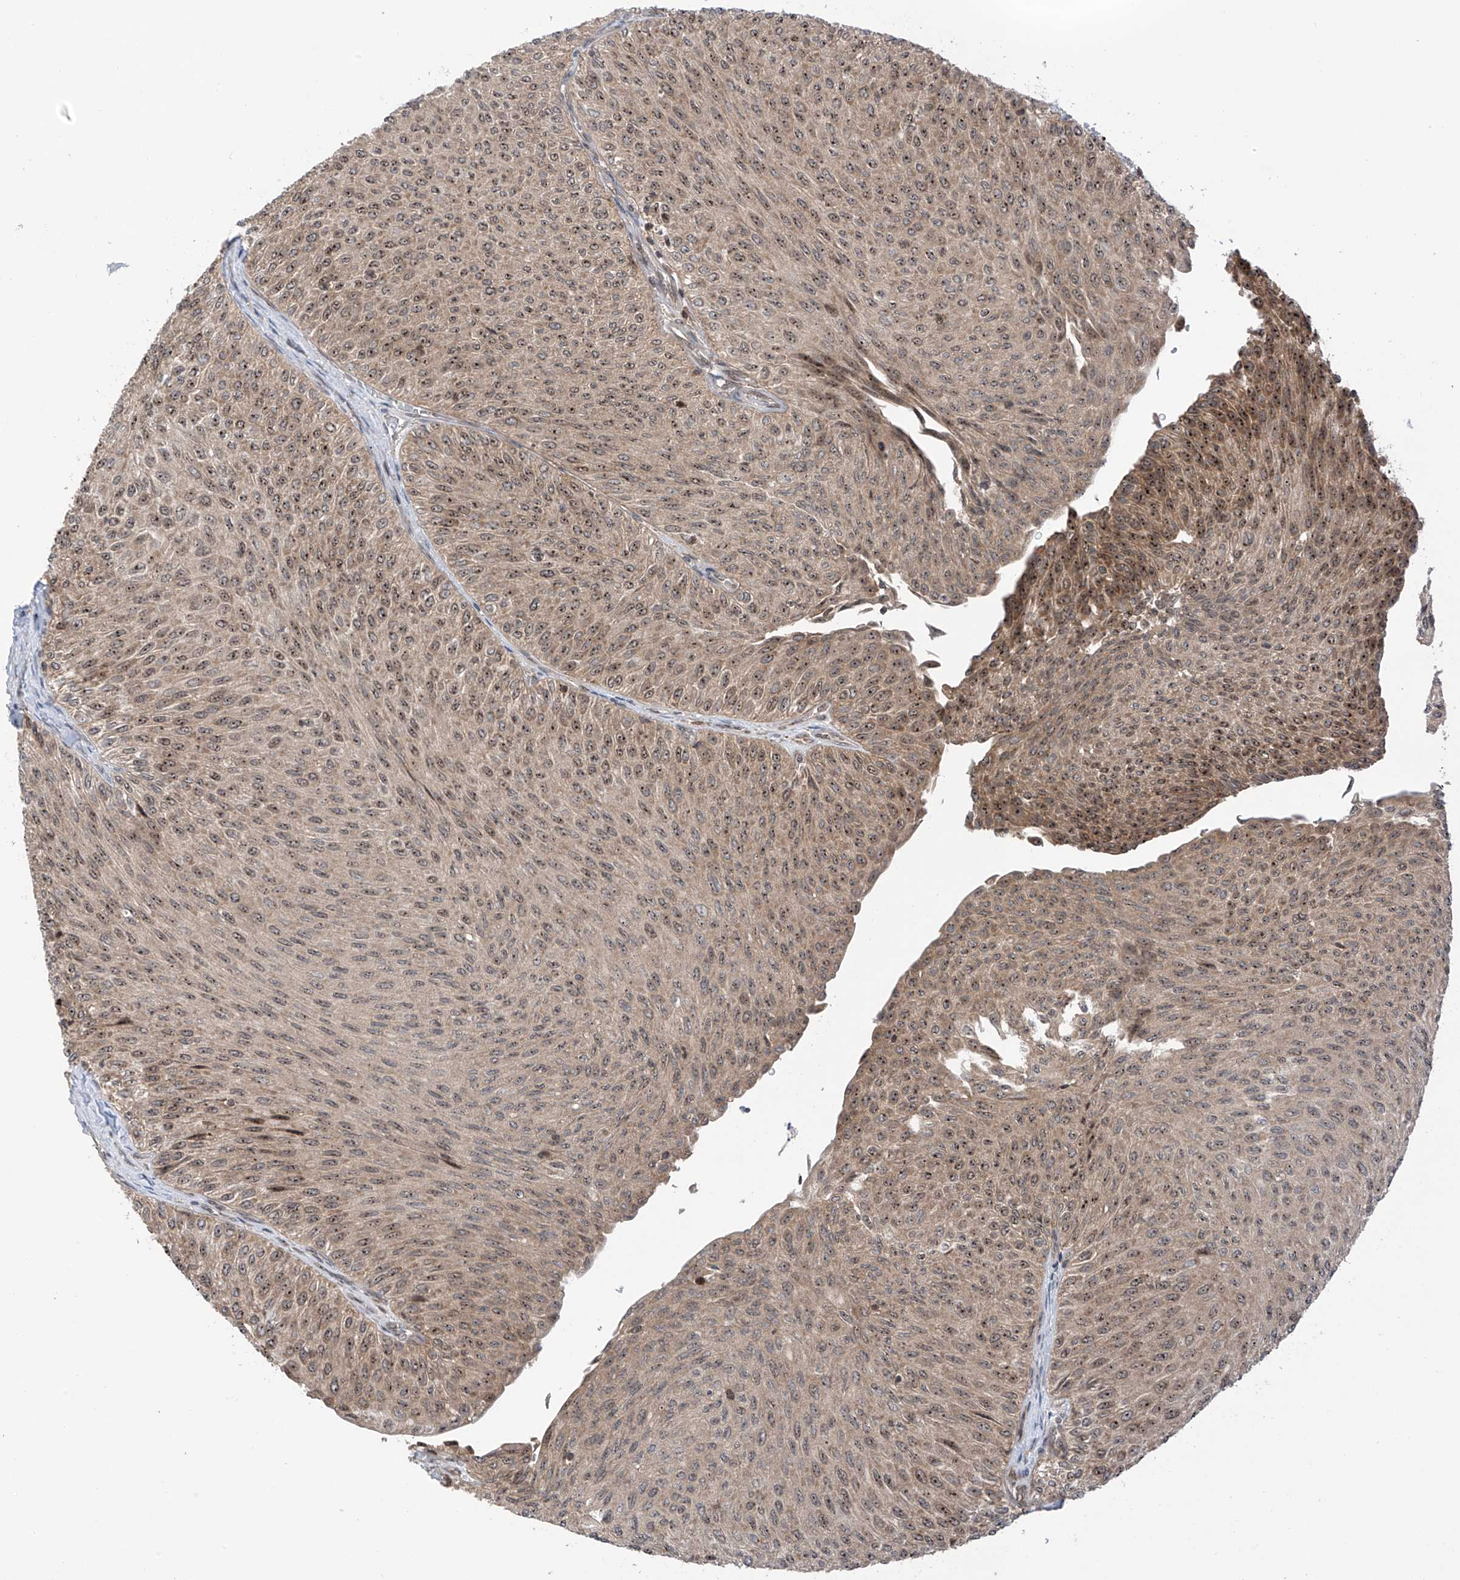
{"staining": {"intensity": "moderate", "quantity": ">75%", "location": "cytoplasmic/membranous,nuclear"}, "tissue": "urothelial cancer", "cell_type": "Tumor cells", "image_type": "cancer", "snomed": [{"axis": "morphology", "description": "Urothelial carcinoma, Low grade"}, {"axis": "topography", "description": "Urinary bladder"}], "caption": "A photomicrograph of urothelial cancer stained for a protein demonstrates moderate cytoplasmic/membranous and nuclear brown staining in tumor cells.", "gene": "C1orf131", "patient": {"sex": "male", "age": 78}}